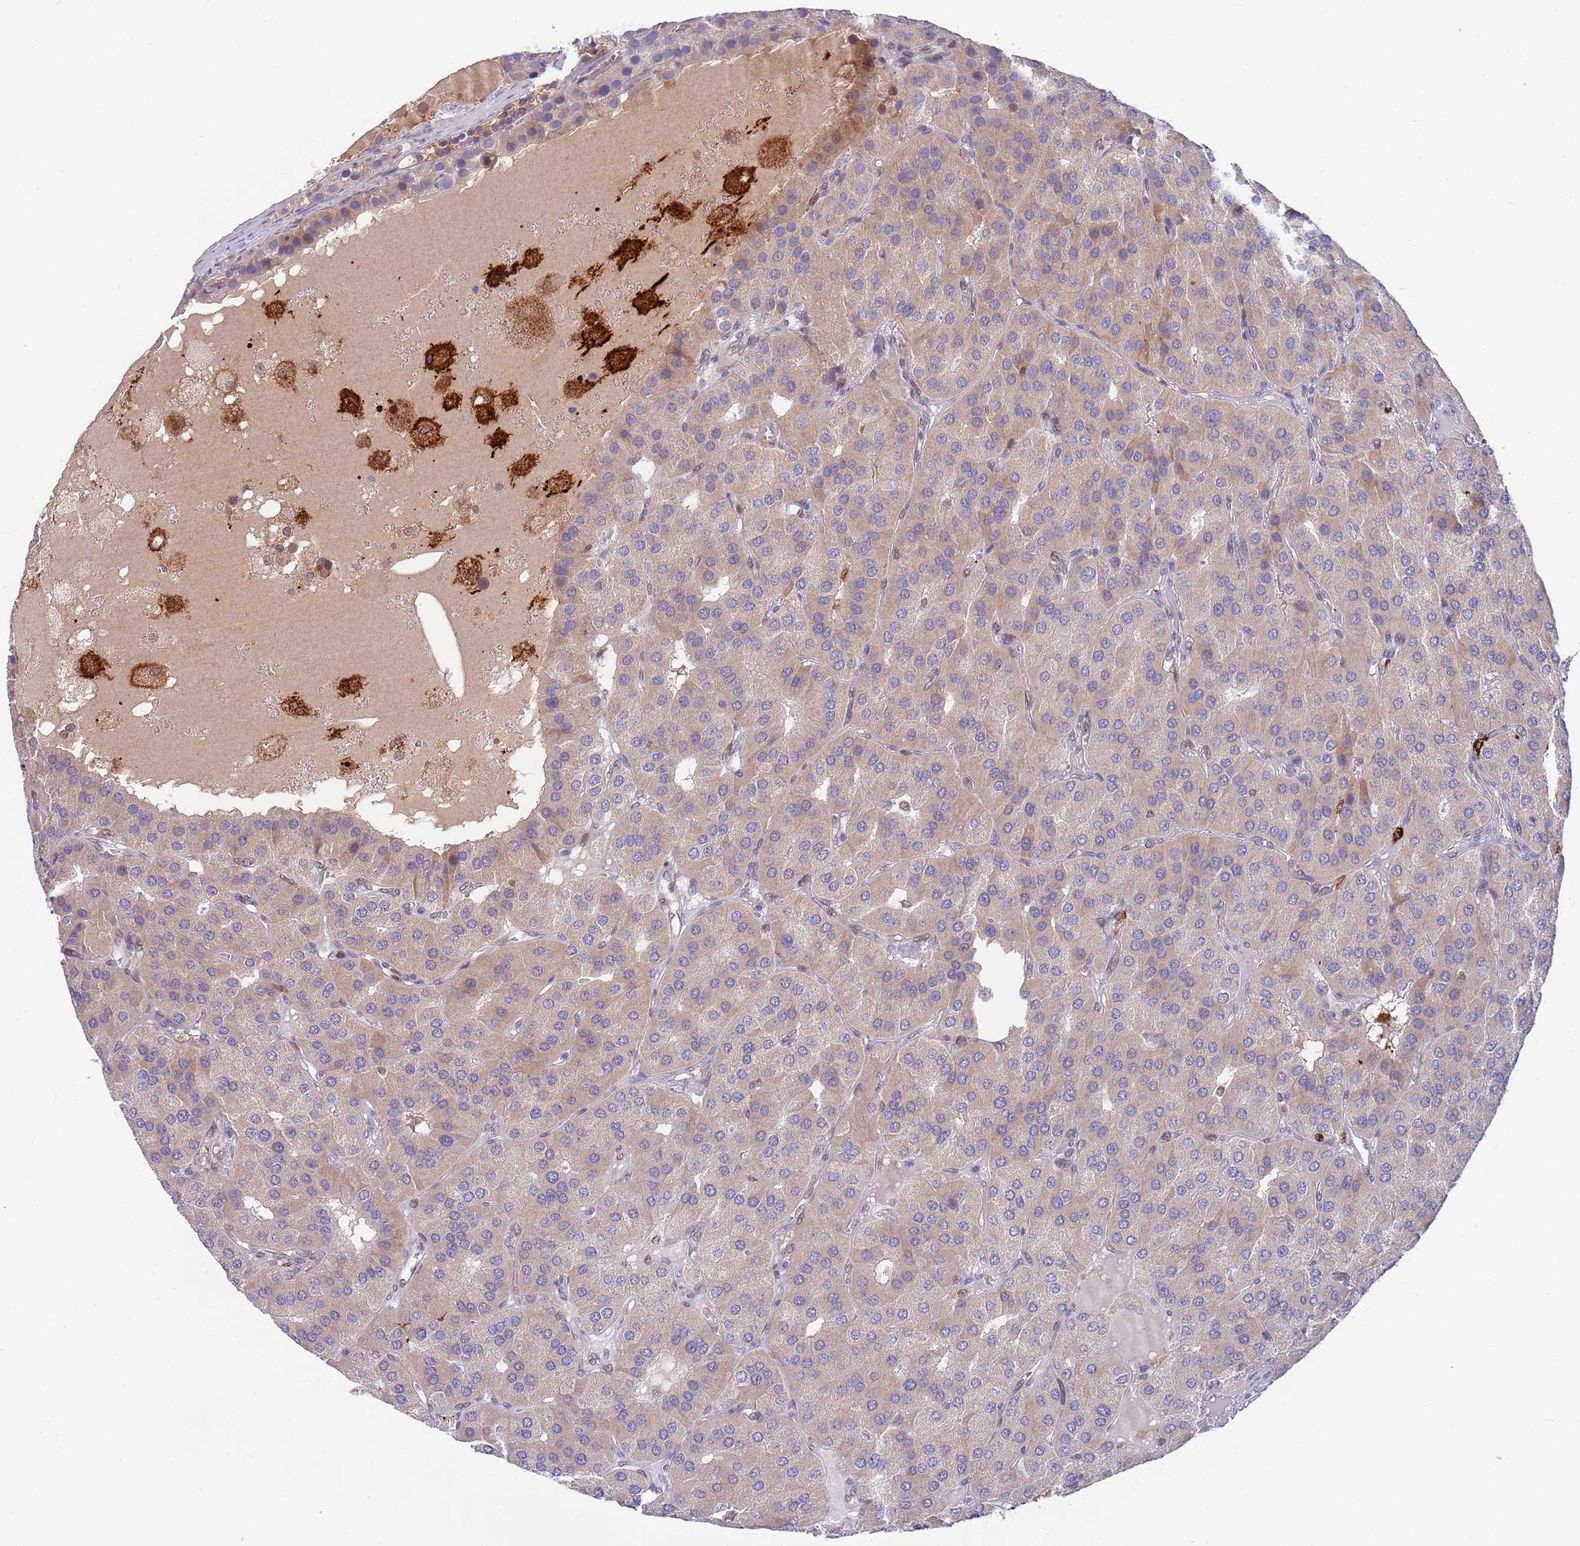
{"staining": {"intensity": "weak", "quantity": ">75%", "location": "cytoplasmic/membranous"}, "tissue": "parathyroid gland", "cell_type": "Glandular cells", "image_type": "normal", "snomed": [{"axis": "morphology", "description": "Normal tissue, NOS"}, {"axis": "morphology", "description": "Adenoma, NOS"}, {"axis": "topography", "description": "Parathyroid gland"}], "caption": "Brown immunohistochemical staining in benign human parathyroid gland demonstrates weak cytoplasmic/membranous expression in approximately >75% of glandular cells. The protein is shown in brown color, while the nuclei are stained blue.", "gene": "NLRP6", "patient": {"sex": "female", "age": 86}}